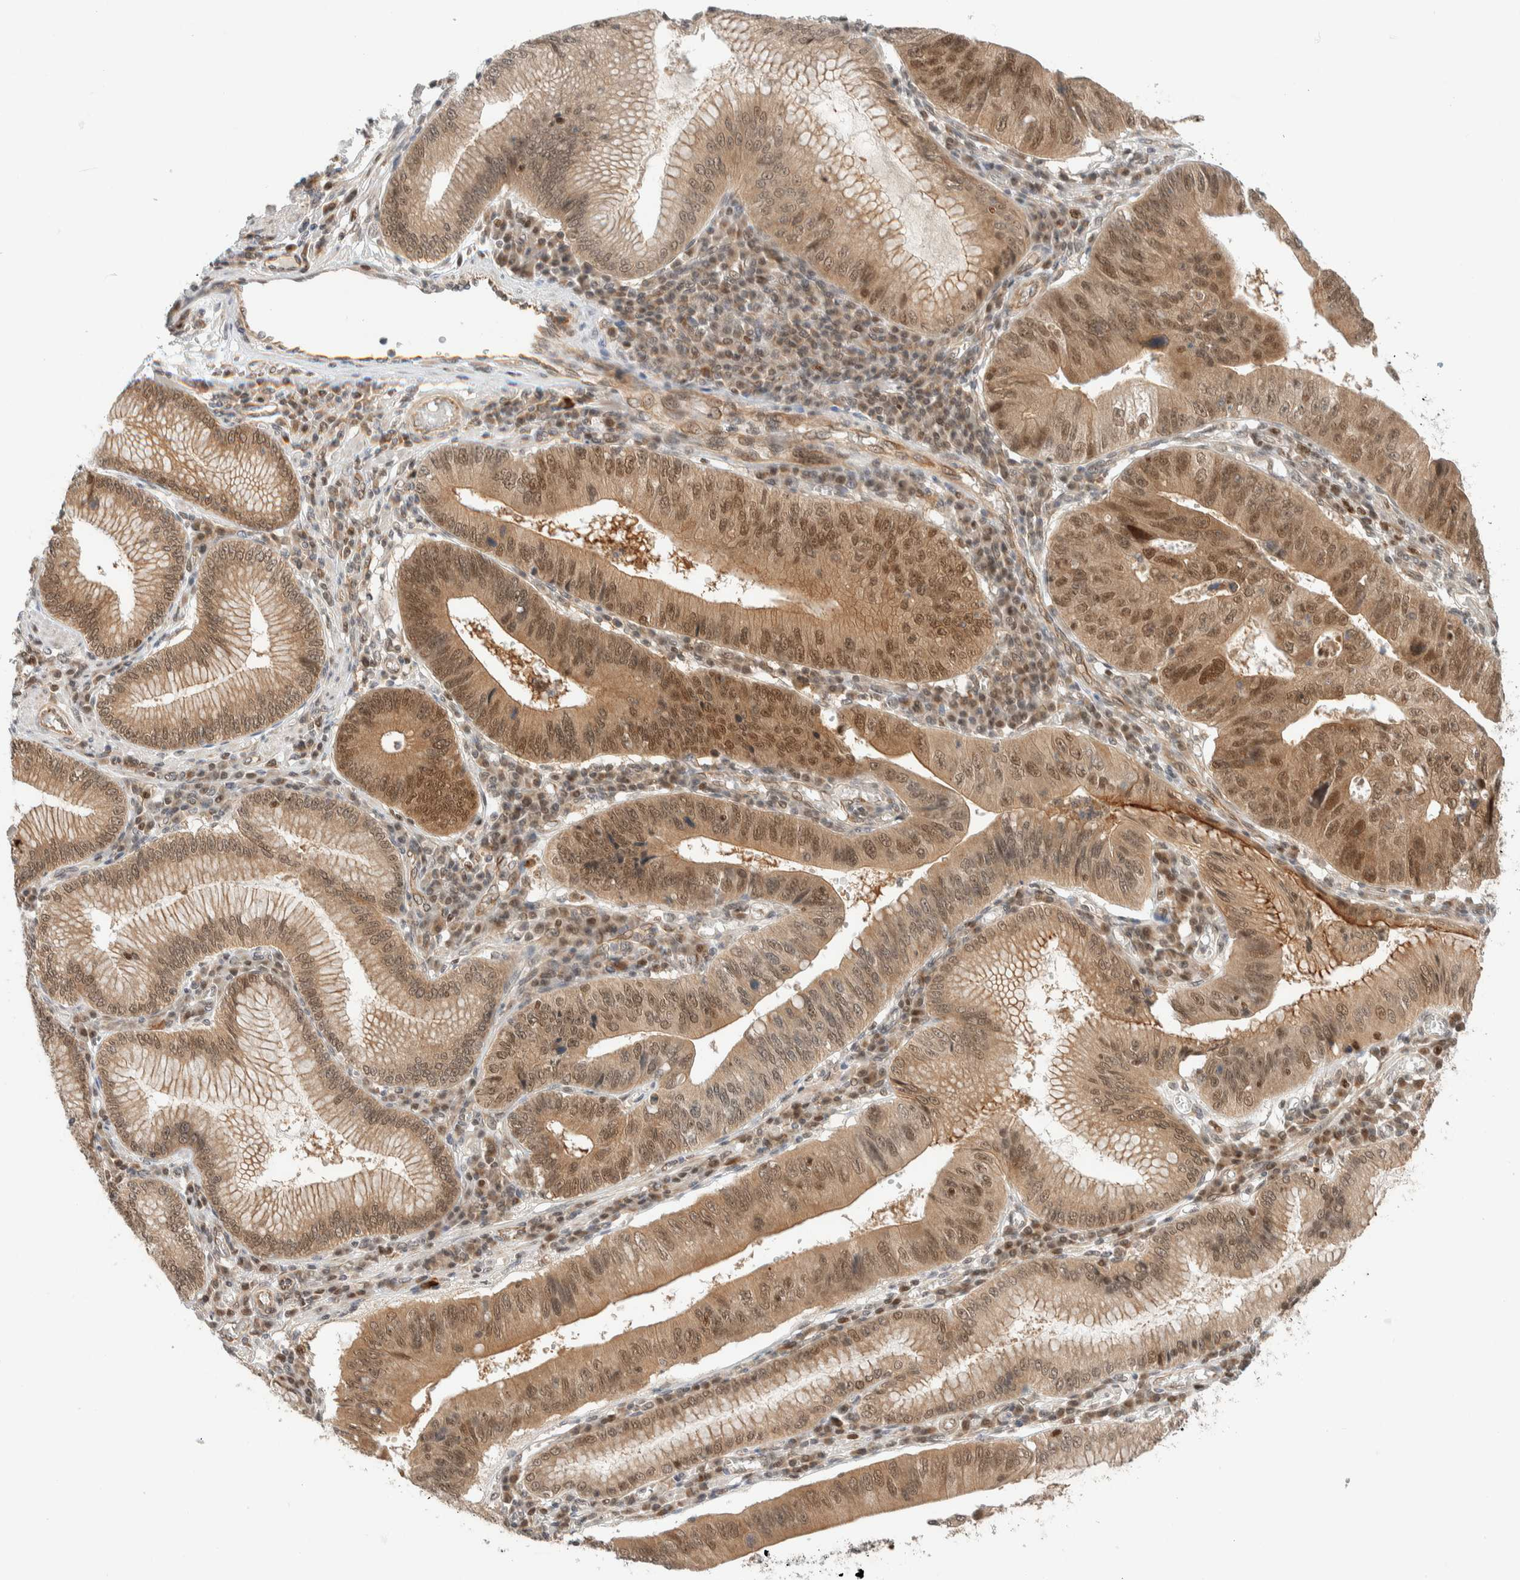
{"staining": {"intensity": "moderate", "quantity": ">75%", "location": "cytoplasmic/membranous,nuclear"}, "tissue": "stomach cancer", "cell_type": "Tumor cells", "image_type": "cancer", "snomed": [{"axis": "morphology", "description": "Adenocarcinoma, NOS"}, {"axis": "topography", "description": "Stomach"}], "caption": "Protein staining reveals moderate cytoplasmic/membranous and nuclear expression in about >75% of tumor cells in stomach adenocarcinoma.", "gene": "C8orf76", "patient": {"sex": "male", "age": 59}}